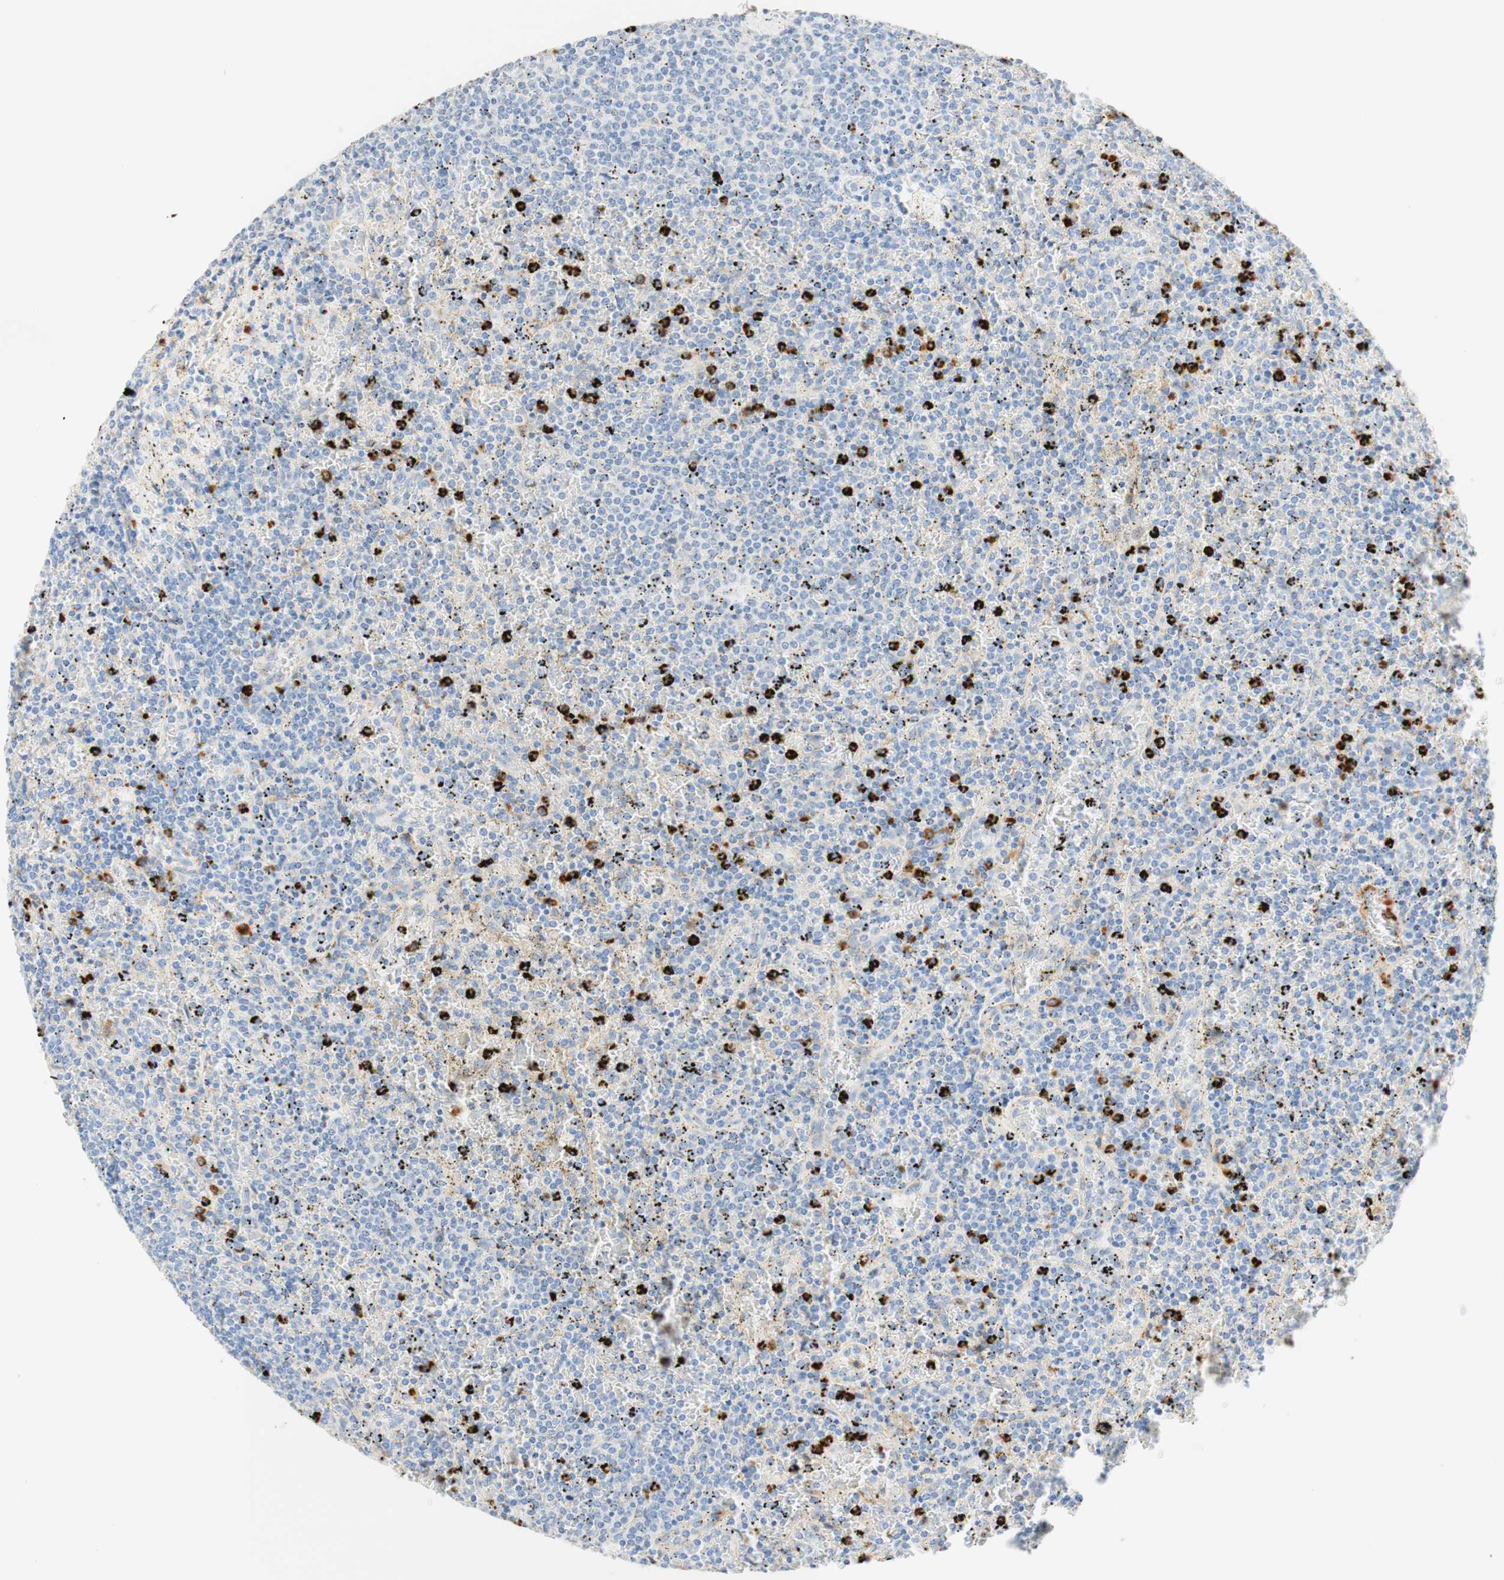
{"staining": {"intensity": "strong", "quantity": "25%-75%", "location": "cytoplasmic/membranous"}, "tissue": "lymphoma", "cell_type": "Tumor cells", "image_type": "cancer", "snomed": [{"axis": "morphology", "description": "Malignant lymphoma, non-Hodgkin's type, Low grade"}, {"axis": "topography", "description": "Spleen"}], "caption": "About 25%-75% of tumor cells in malignant lymphoma, non-Hodgkin's type (low-grade) show strong cytoplasmic/membranous protein staining as visualized by brown immunohistochemical staining.", "gene": "CD63", "patient": {"sex": "female", "age": 77}}